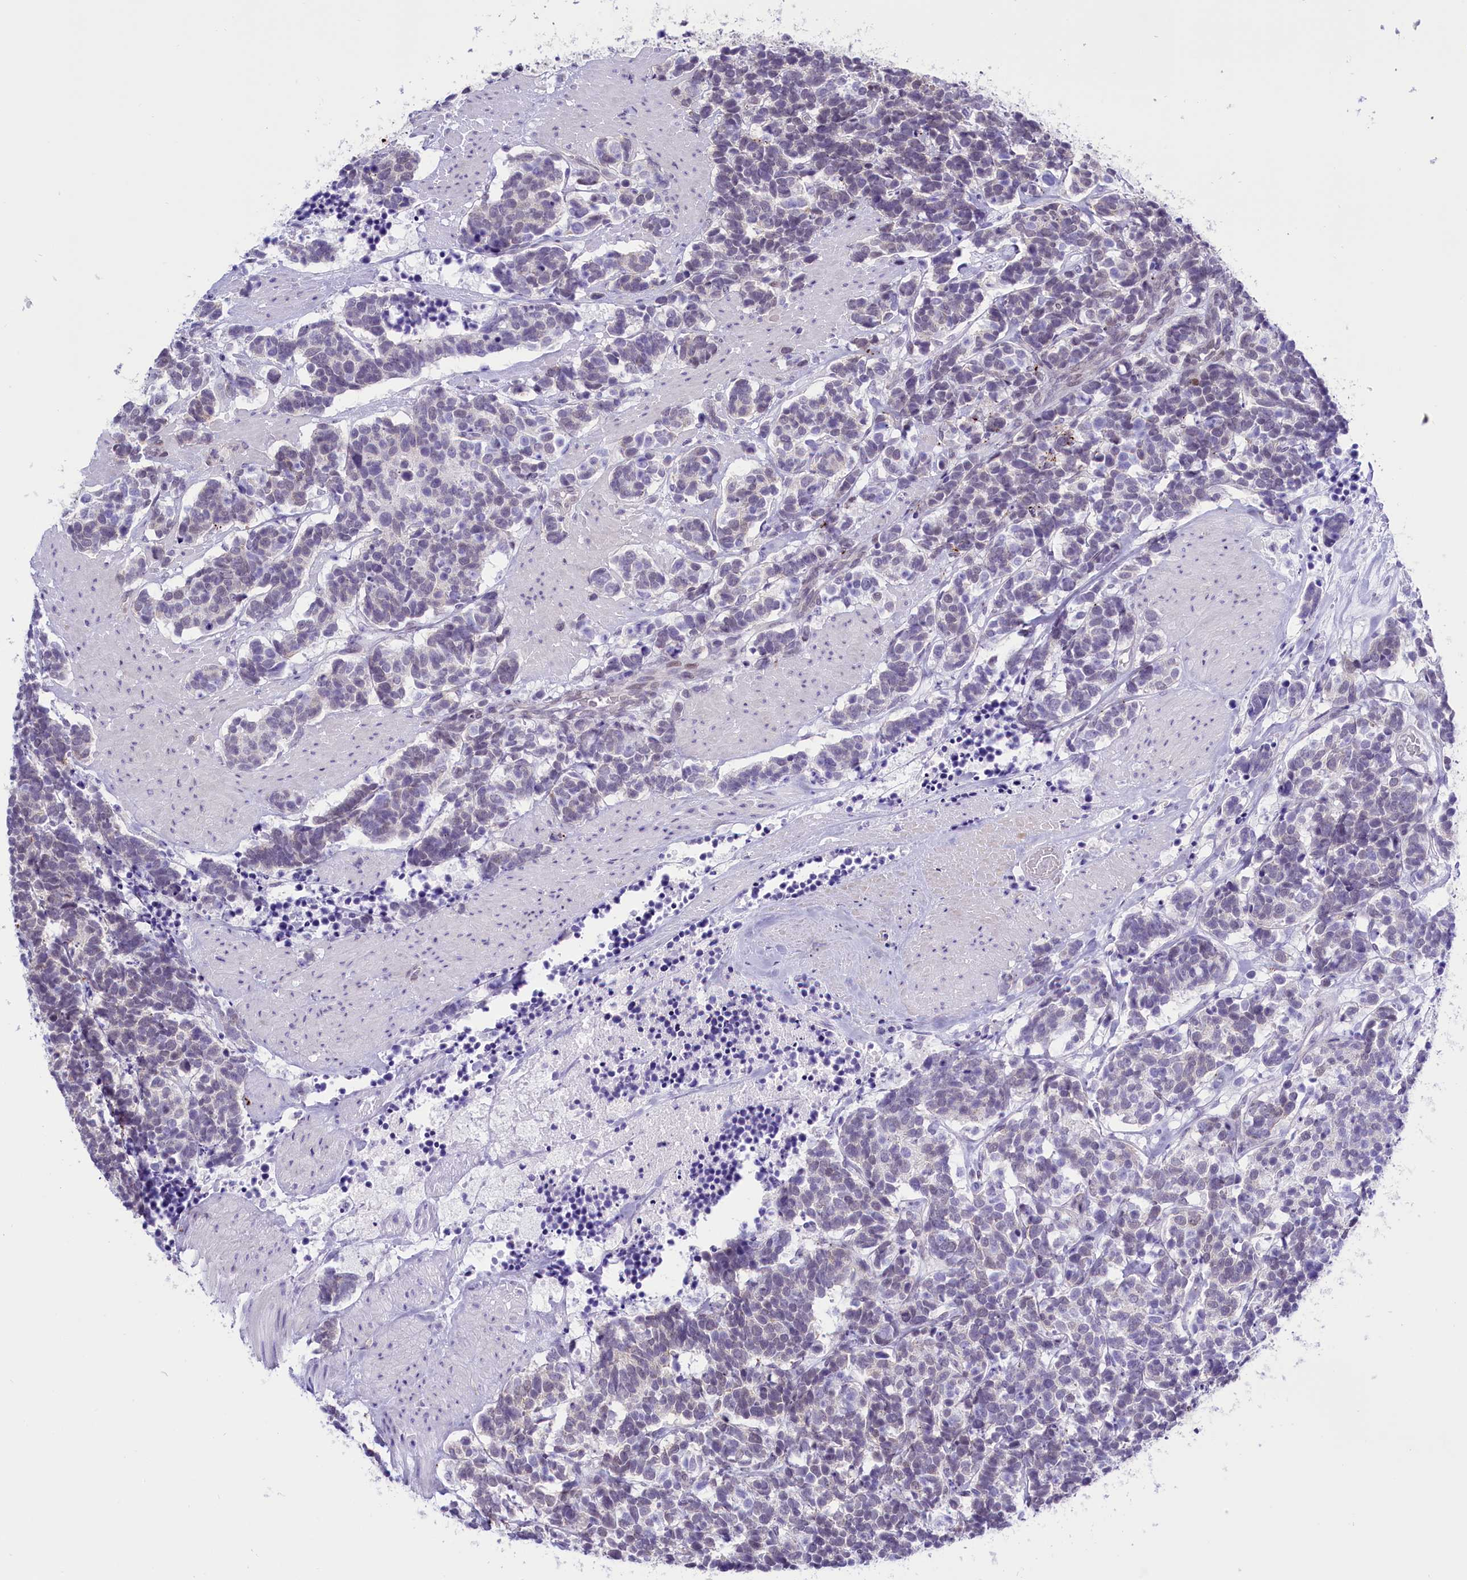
{"staining": {"intensity": "negative", "quantity": "none", "location": "none"}, "tissue": "carcinoid", "cell_type": "Tumor cells", "image_type": "cancer", "snomed": [{"axis": "morphology", "description": "Carcinoma, NOS"}, {"axis": "morphology", "description": "Carcinoid, malignant, NOS"}, {"axis": "topography", "description": "Urinary bladder"}], "caption": "Tumor cells are negative for protein expression in human carcinoid.", "gene": "RPS6KB1", "patient": {"sex": "male", "age": 57}}